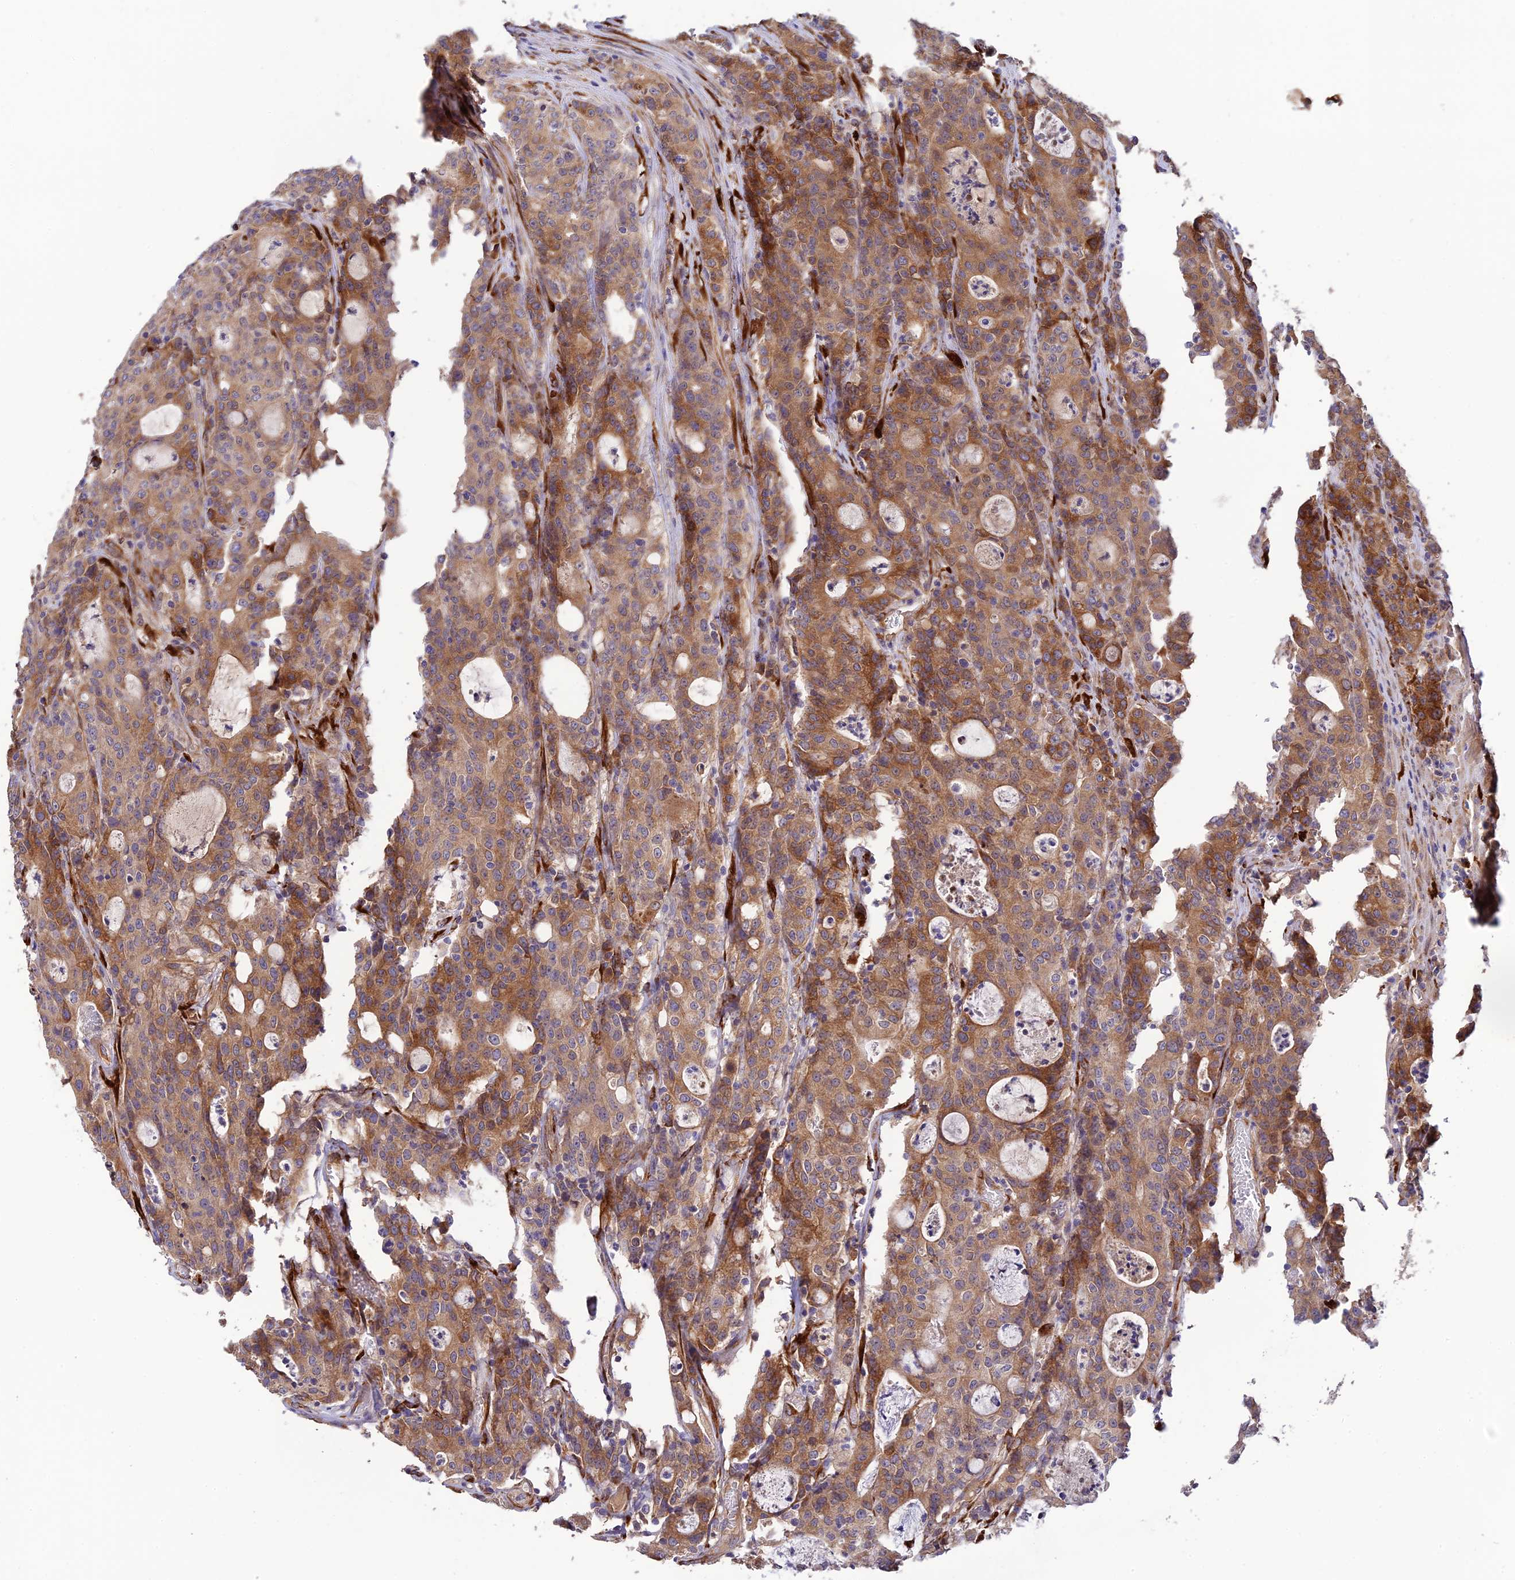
{"staining": {"intensity": "moderate", "quantity": ">75%", "location": "cytoplasmic/membranous"}, "tissue": "colorectal cancer", "cell_type": "Tumor cells", "image_type": "cancer", "snomed": [{"axis": "morphology", "description": "Adenocarcinoma, NOS"}, {"axis": "topography", "description": "Colon"}], "caption": "IHC micrograph of neoplastic tissue: colorectal cancer stained using immunohistochemistry (IHC) exhibits medium levels of moderate protein expression localized specifically in the cytoplasmic/membranous of tumor cells, appearing as a cytoplasmic/membranous brown color.", "gene": "P3H3", "patient": {"sex": "male", "age": 83}}